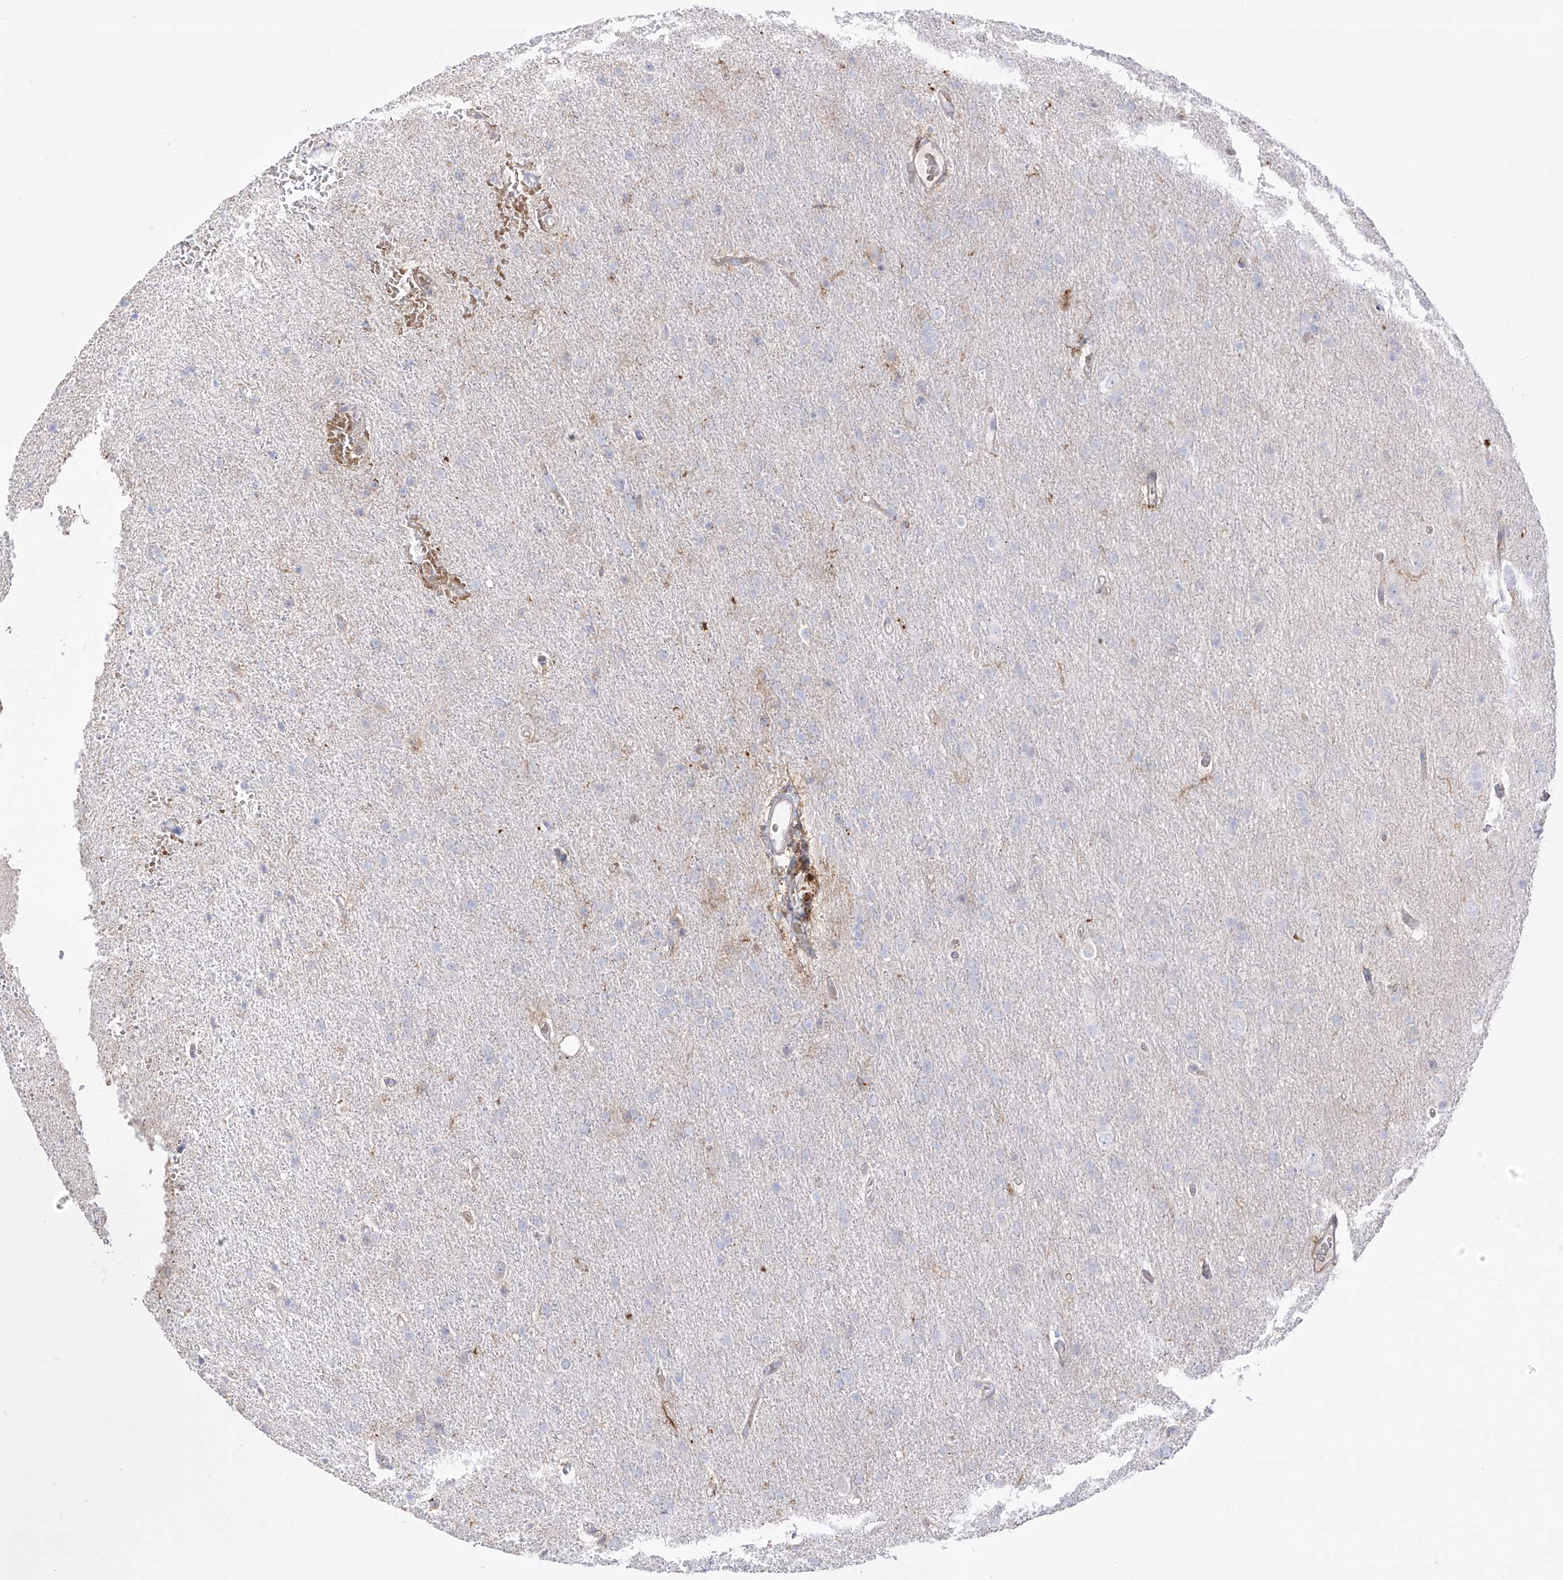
{"staining": {"intensity": "negative", "quantity": "none", "location": "none"}, "tissue": "glioma", "cell_type": "Tumor cells", "image_type": "cancer", "snomed": [{"axis": "morphology", "description": "Glioma, malignant, High grade"}, {"axis": "topography", "description": "Brain"}], "caption": "Immunohistochemical staining of human high-grade glioma (malignant) reveals no significant expression in tumor cells. The staining was performed using DAB (3,3'-diaminobenzidine) to visualize the protein expression in brown, while the nuclei were stained in blue with hematoxylin (Magnification: 20x).", "gene": "ZGRF1", "patient": {"sex": "male", "age": 72}}